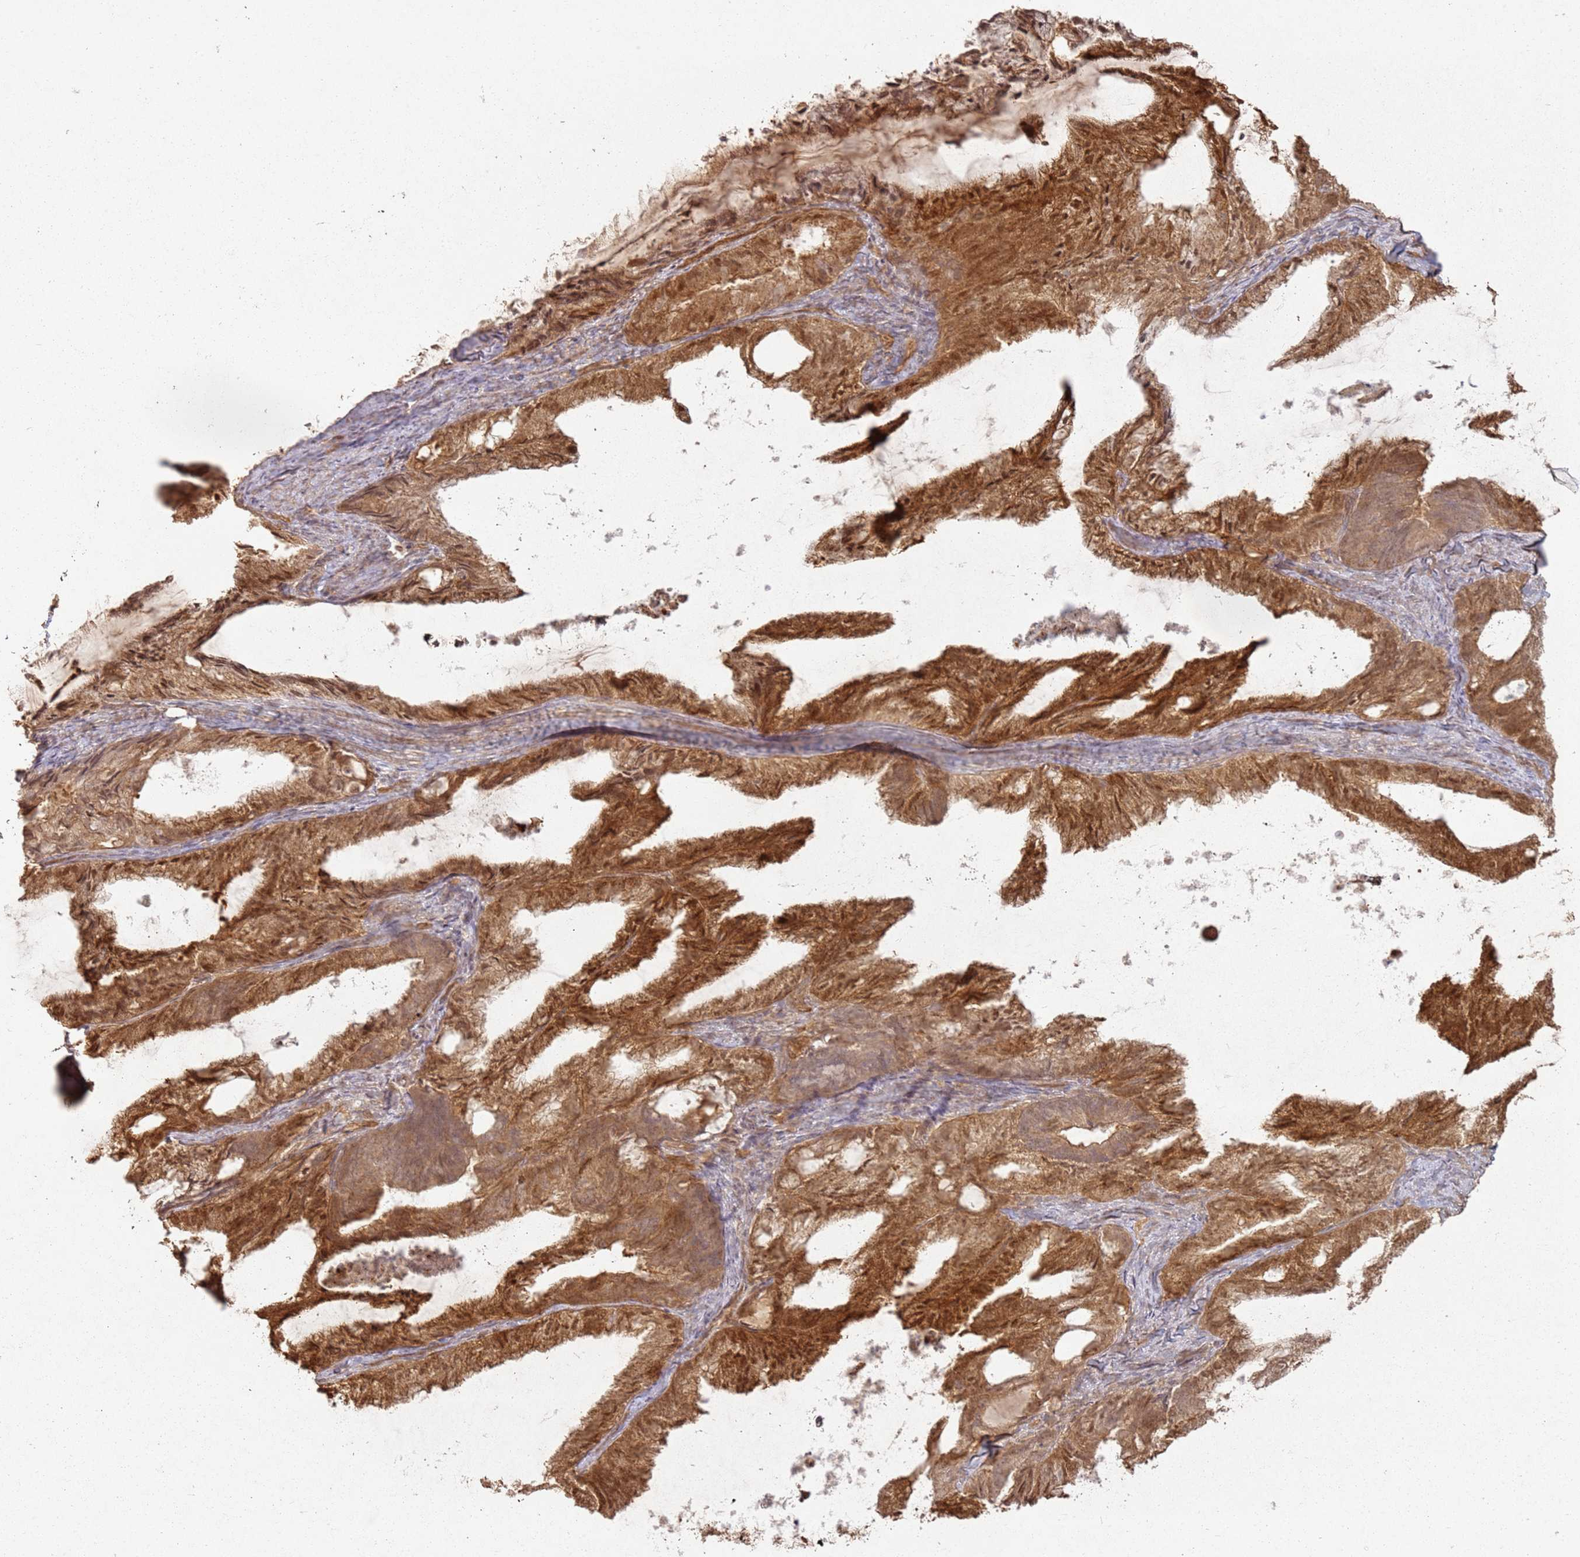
{"staining": {"intensity": "strong", "quantity": ">75%", "location": "cytoplasmic/membranous,nuclear"}, "tissue": "endometrial cancer", "cell_type": "Tumor cells", "image_type": "cancer", "snomed": [{"axis": "morphology", "description": "Adenocarcinoma, NOS"}, {"axis": "topography", "description": "Endometrium"}], "caption": "Tumor cells exhibit strong cytoplasmic/membranous and nuclear expression in about >75% of cells in endometrial adenocarcinoma.", "gene": "ZNF776", "patient": {"sex": "female", "age": 86}}